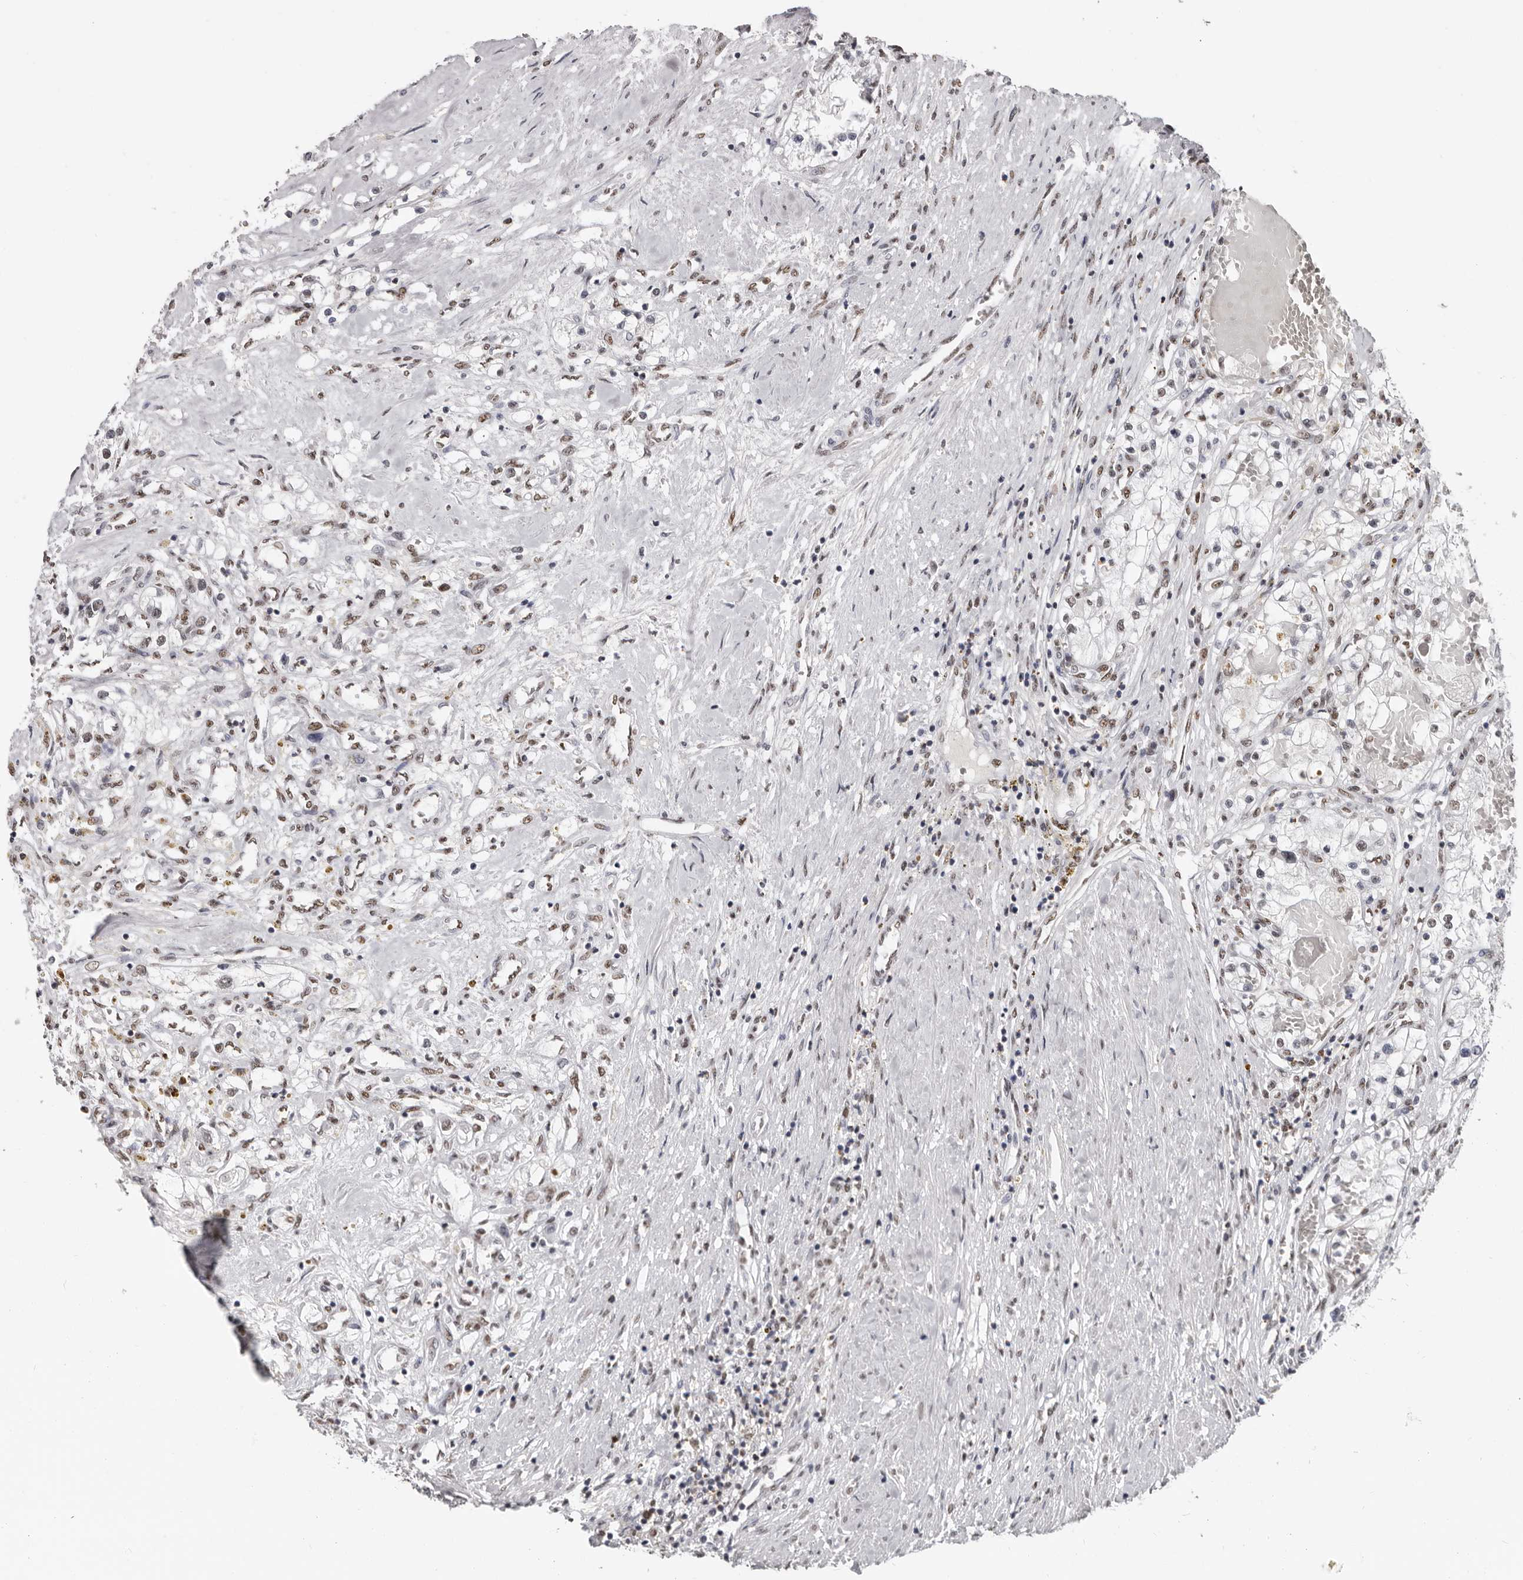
{"staining": {"intensity": "weak", "quantity": "25%-75%", "location": "nuclear"}, "tissue": "renal cancer", "cell_type": "Tumor cells", "image_type": "cancer", "snomed": [{"axis": "morphology", "description": "Normal tissue, NOS"}, {"axis": "morphology", "description": "Adenocarcinoma, NOS"}, {"axis": "topography", "description": "Kidney"}], "caption": "Immunohistochemical staining of human adenocarcinoma (renal) demonstrates low levels of weak nuclear positivity in approximately 25%-75% of tumor cells.", "gene": "SCAF4", "patient": {"sex": "male", "age": 68}}